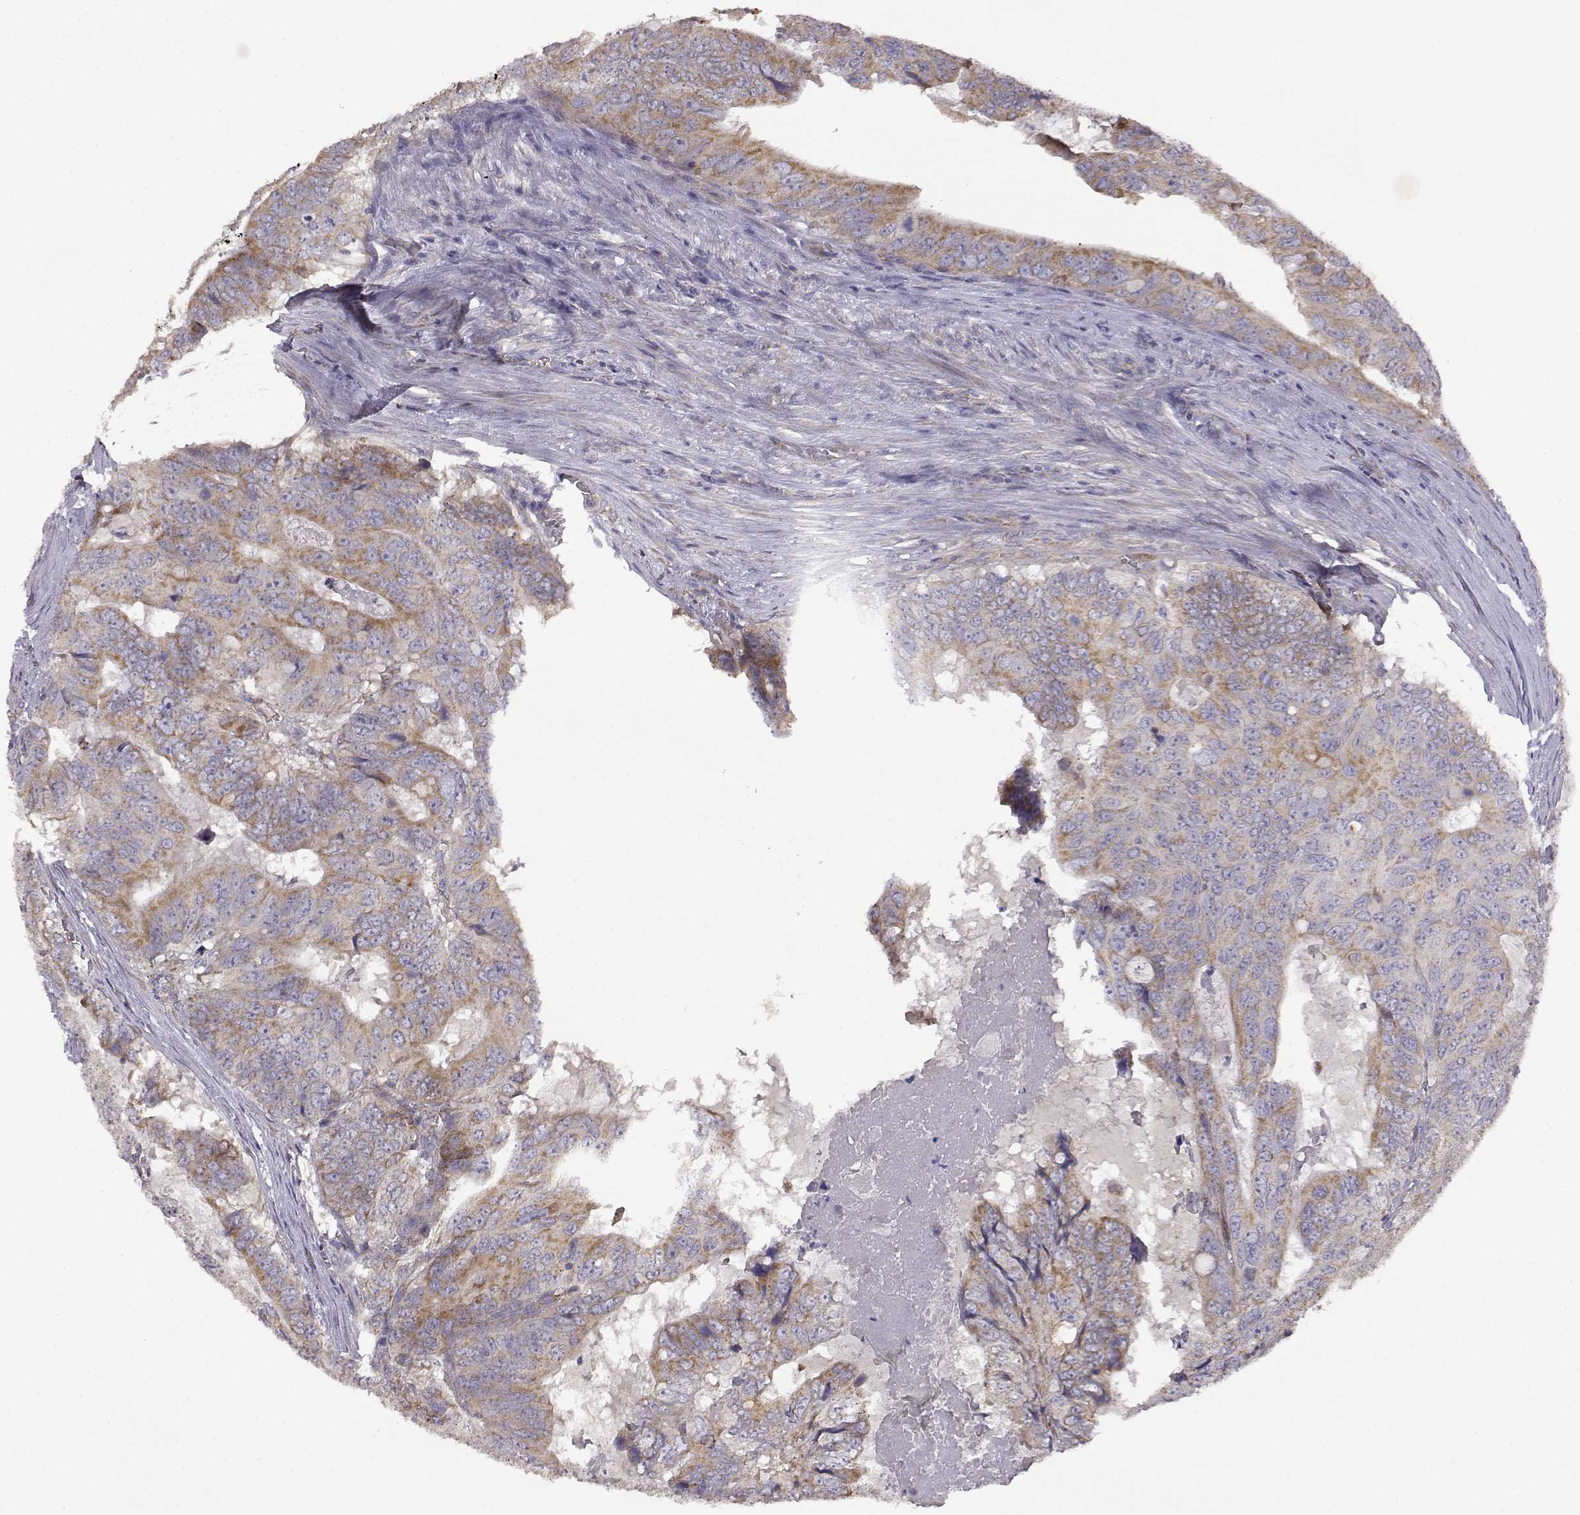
{"staining": {"intensity": "moderate", "quantity": "25%-75%", "location": "cytoplasmic/membranous"}, "tissue": "colorectal cancer", "cell_type": "Tumor cells", "image_type": "cancer", "snomed": [{"axis": "morphology", "description": "Adenocarcinoma, NOS"}, {"axis": "topography", "description": "Colon"}], "caption": "A medium amount of moderate cytoplasmic/membranous positivity is appreciated in approximately 25%-75% of tumor cells in colorectal cancer tissue.", "gene": "DDC", "patient": {"sex": "male", "age": 79}}